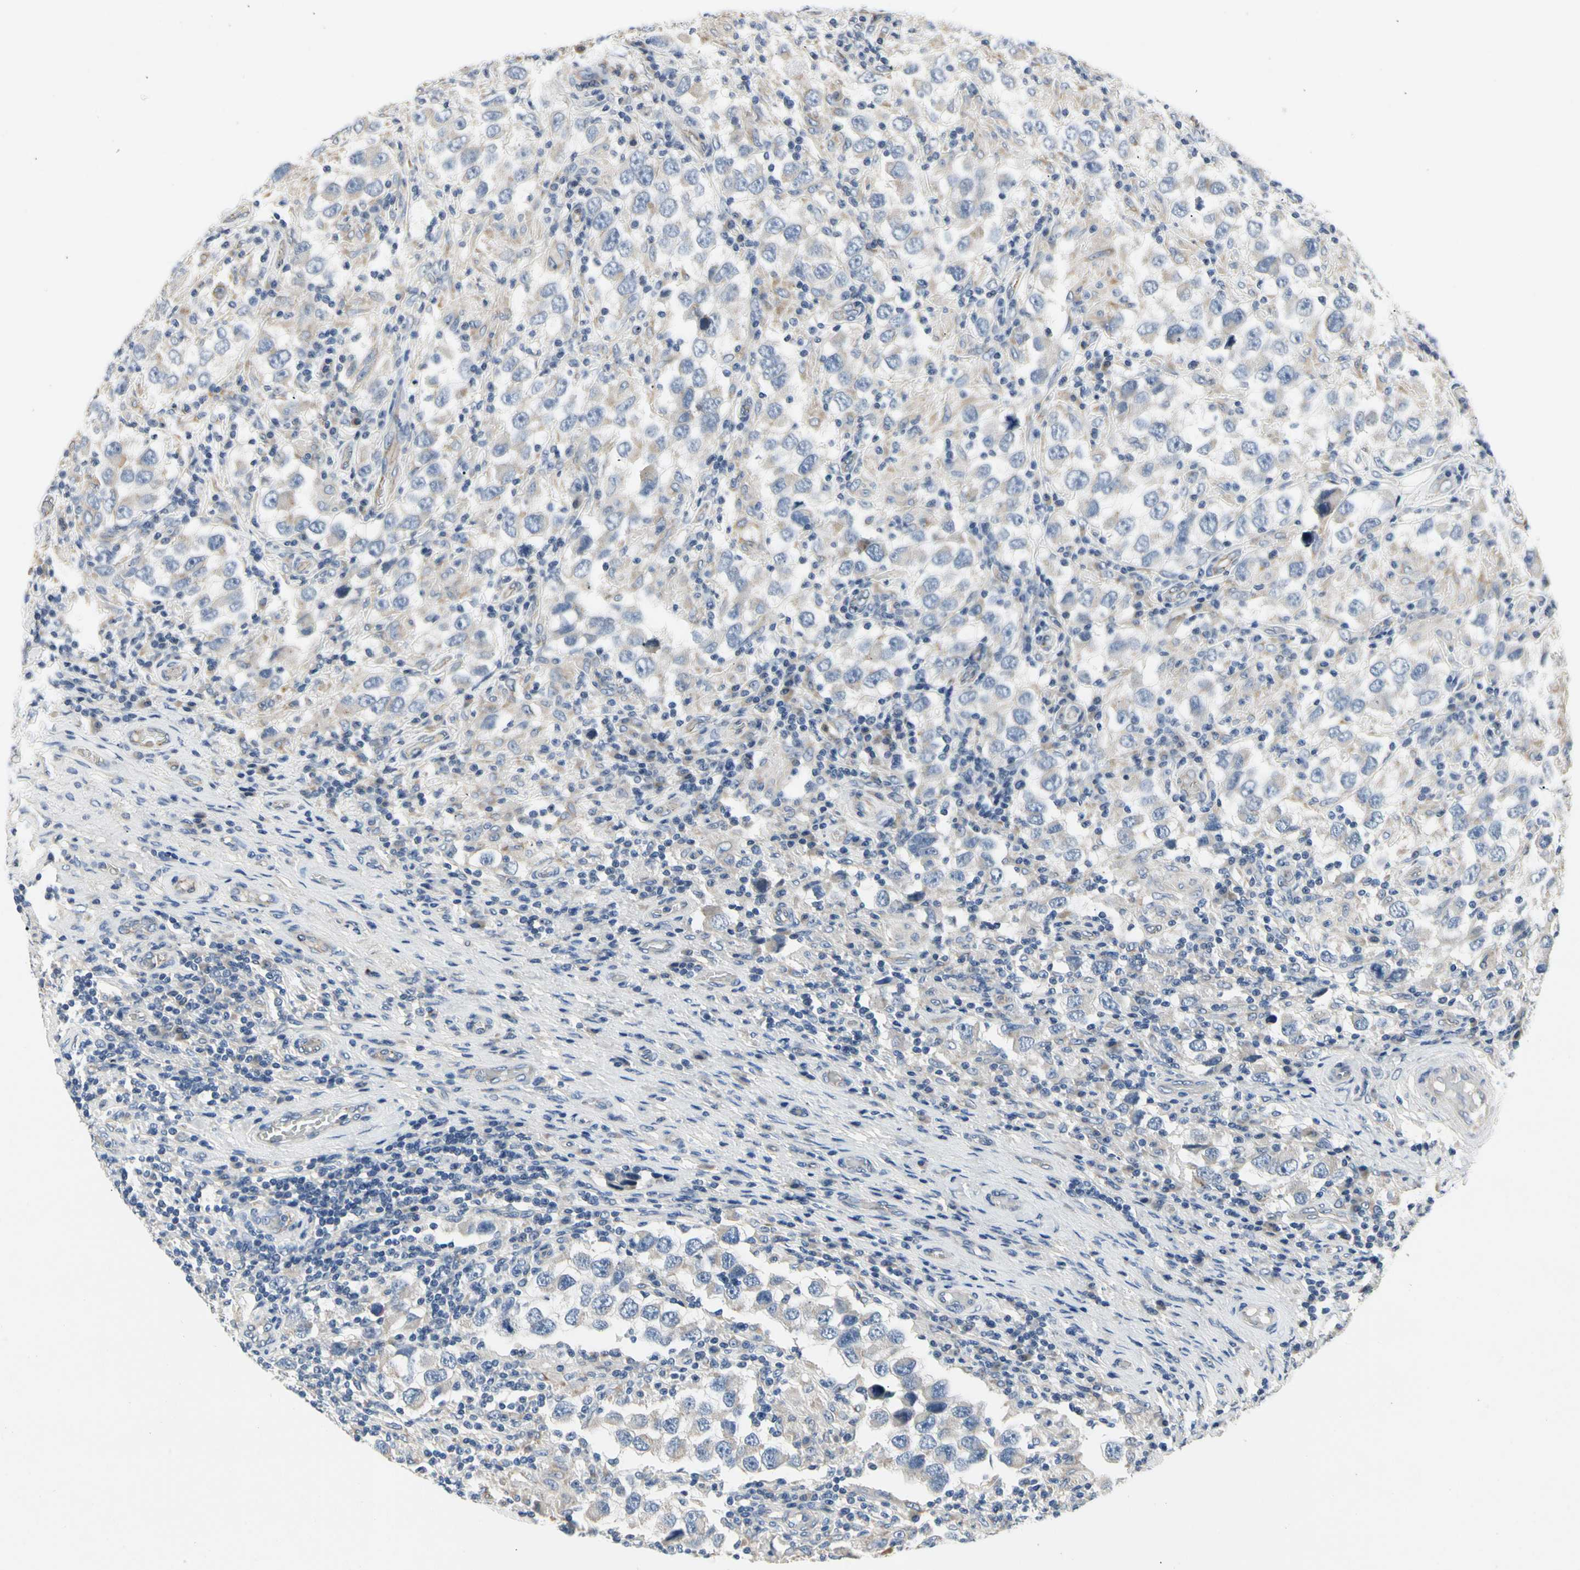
{"staining": {"intensity": "negative", "quantity": "none", "location": "none"}, "tissue": "testis cancer", "cell_type": "Tumor cells", "image_type": "cancer", "snomed": [{"axis": "morphology", "description": "Carcinoma, Embryonal, NOS"}, {"axis": "topography", "description": "Testis"}], "caption": "This is an immunohistochemistry (IHC) image of testis cancer (embryonal carcinoma). There is no positivity in tumor cells.", "gene": "LGR6", "patient": {"sex": "male", "age": 21}}